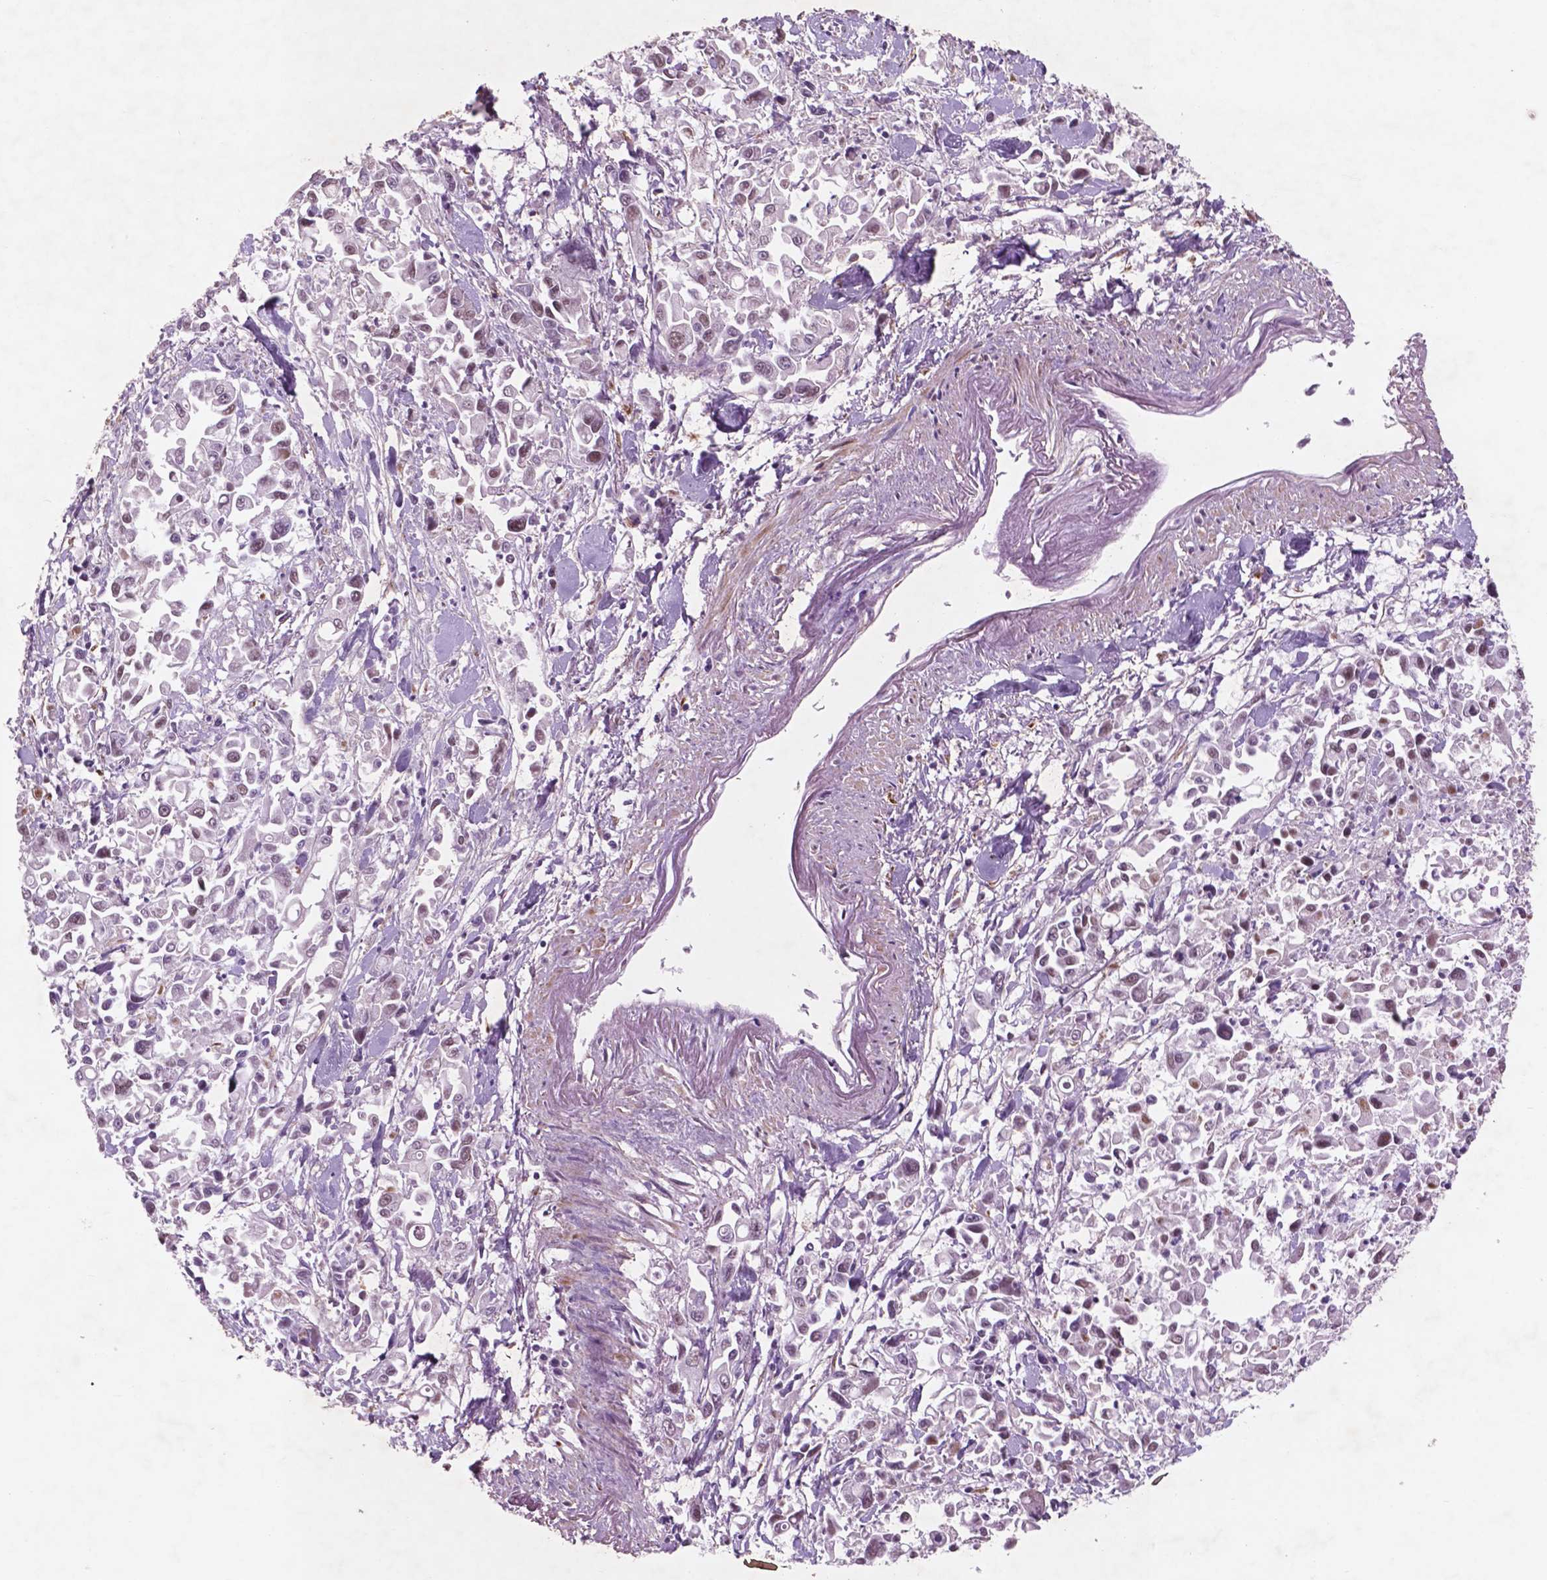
{"staining": {"intensity": "moderate", "quantity": "25%-75%", "location": "nuclear"}, "tissue": "pancreatic cancer", "cell_type": "Tumor cells", "image_type": "cancer", "snomed": [{"axis": "morphology", "description": "Adenocarcinoma, NOS"}, {"axis": "topography", "description": "Pancreas"}], "caption": "Tumor cells reveal moderate nuclear expression in approximately 25%-75% of cells in pancreatic cancer (adenocarcinoma).", "gene": "CTR9", "patient": {"sex": "female", "age": 83}}